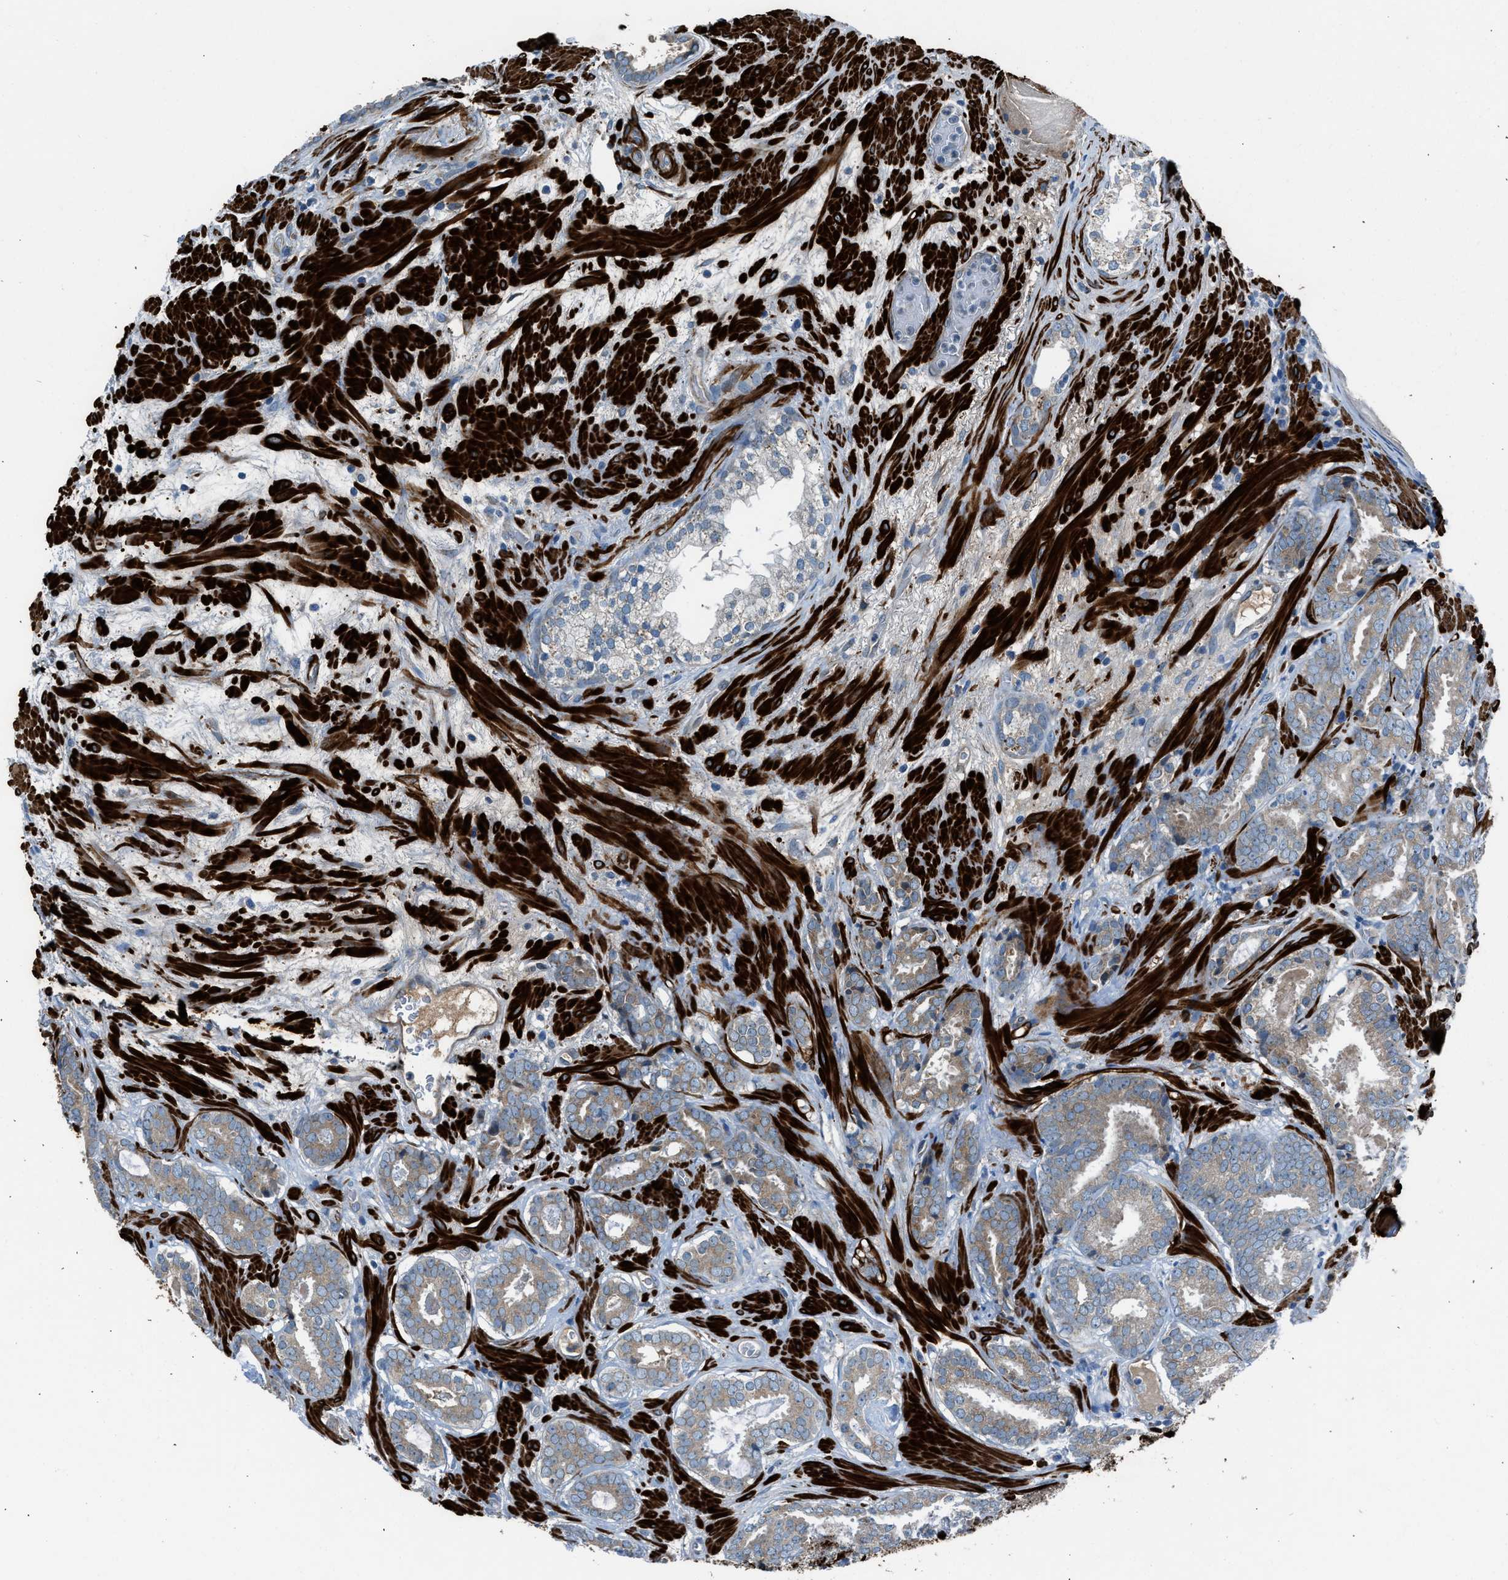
{"staining": {"intensity": "weak", "quantity": "<25%", "location": "cytoplasmic/membranous"}, "tissue": "prostate cancer", "cell_type": "Tumor cells", "image_type": "cancer", "snomed": [{"axis": "morphology", "description": "Adenocarcinoma, Low grade"}, {"axis": "topography", "description": "Prostate"}], "caption": "The immunohistochemistry (IHC) image has no significant staining in tumor cells of prostate cancer (low-grade adenocarcinoma) tissue.", "gene": "LMBR1", "patient": {"sex": "male", "age": 69}}